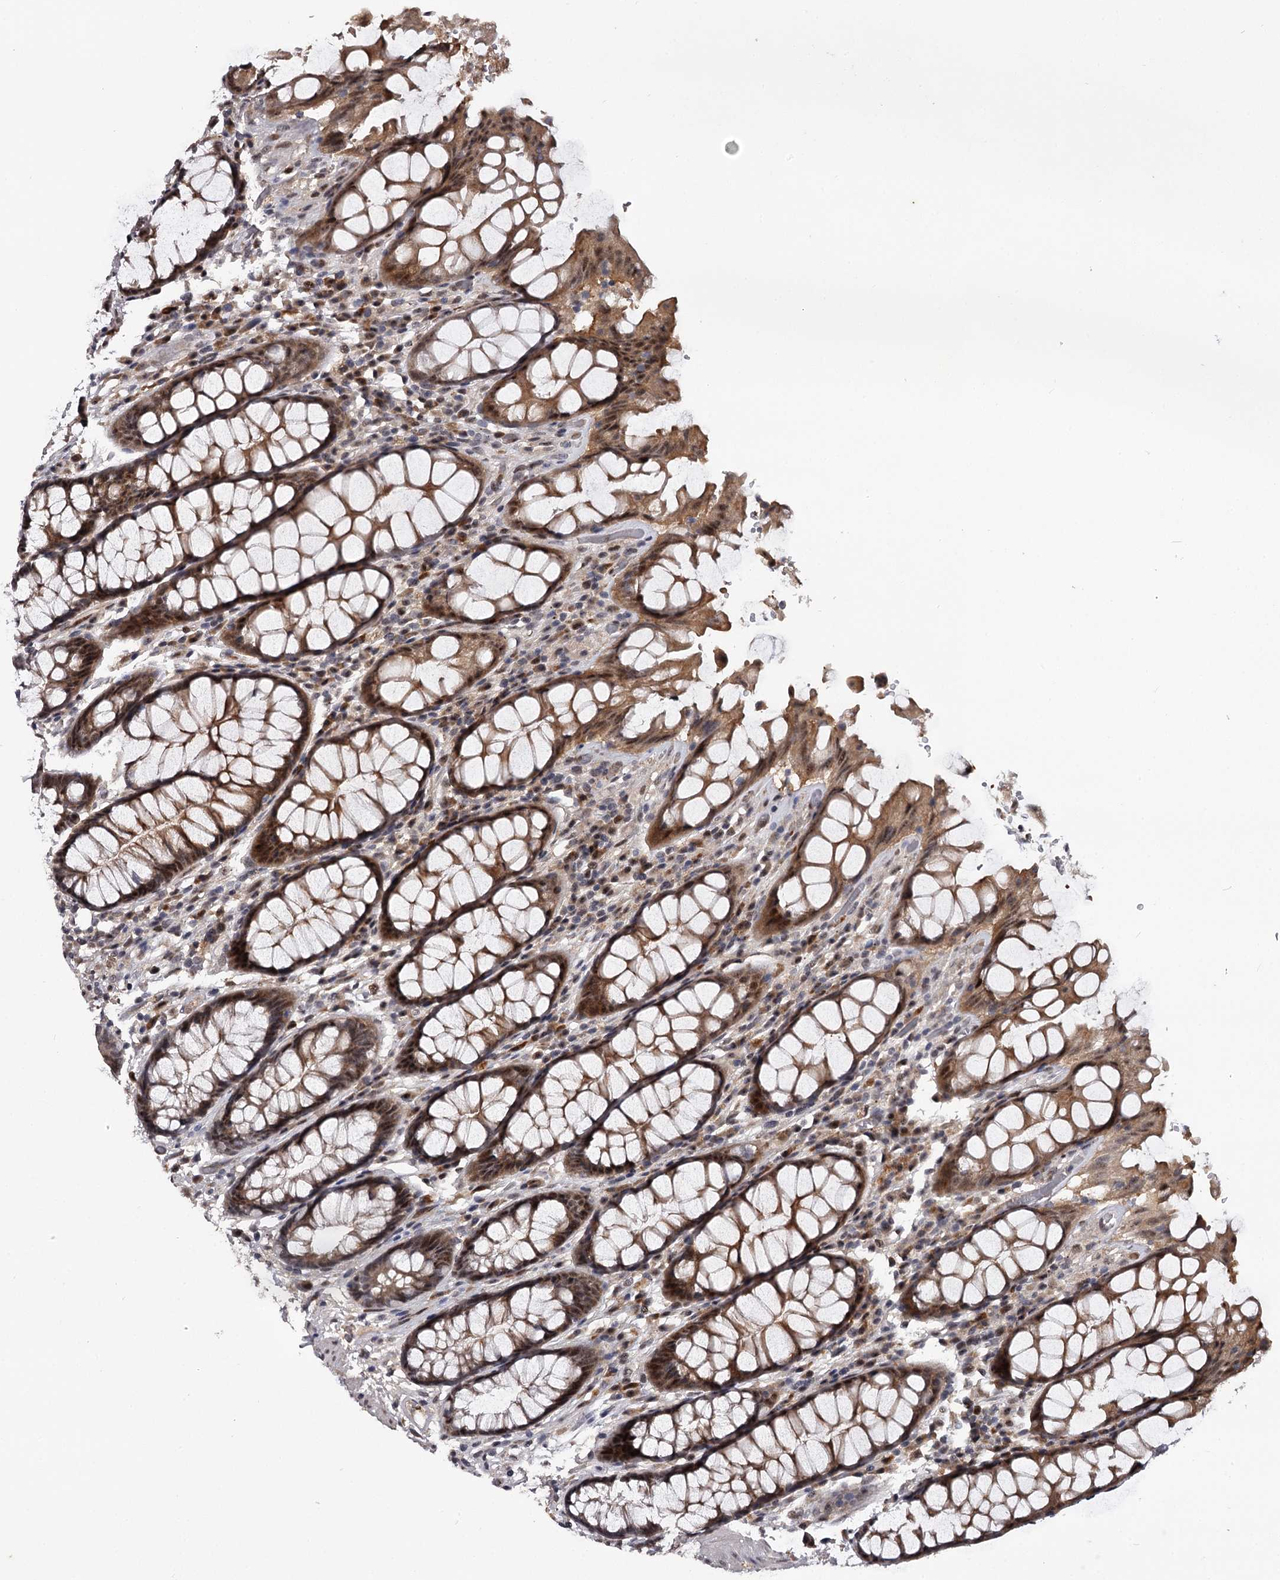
{"staining": {"intensity": "moderate", "quantity": ">75%", "location": "cytoplasmic/membranous,nuclear"}, "tissue": "rectum", "cell_type": "Glandular cells", "image_type": "normal", "snomed": [{"axis": "morphology", "description": "Normal tissue, NOS"}, {"axis": "topography", "description": "Rectum"}], "caption": "An IHC micrograph of benign tissue is shown. Protein staining in brown labels moderate cytoplasmic/membranous,nuclear positivity in rectum within glandular cells. The protein is stained brown, and the nuclei are stained in blue (DAB IHC with brightfield microscopy, high magnification).", "gene": "RNF44", "patient": {"sex": "male", "age": 64}}